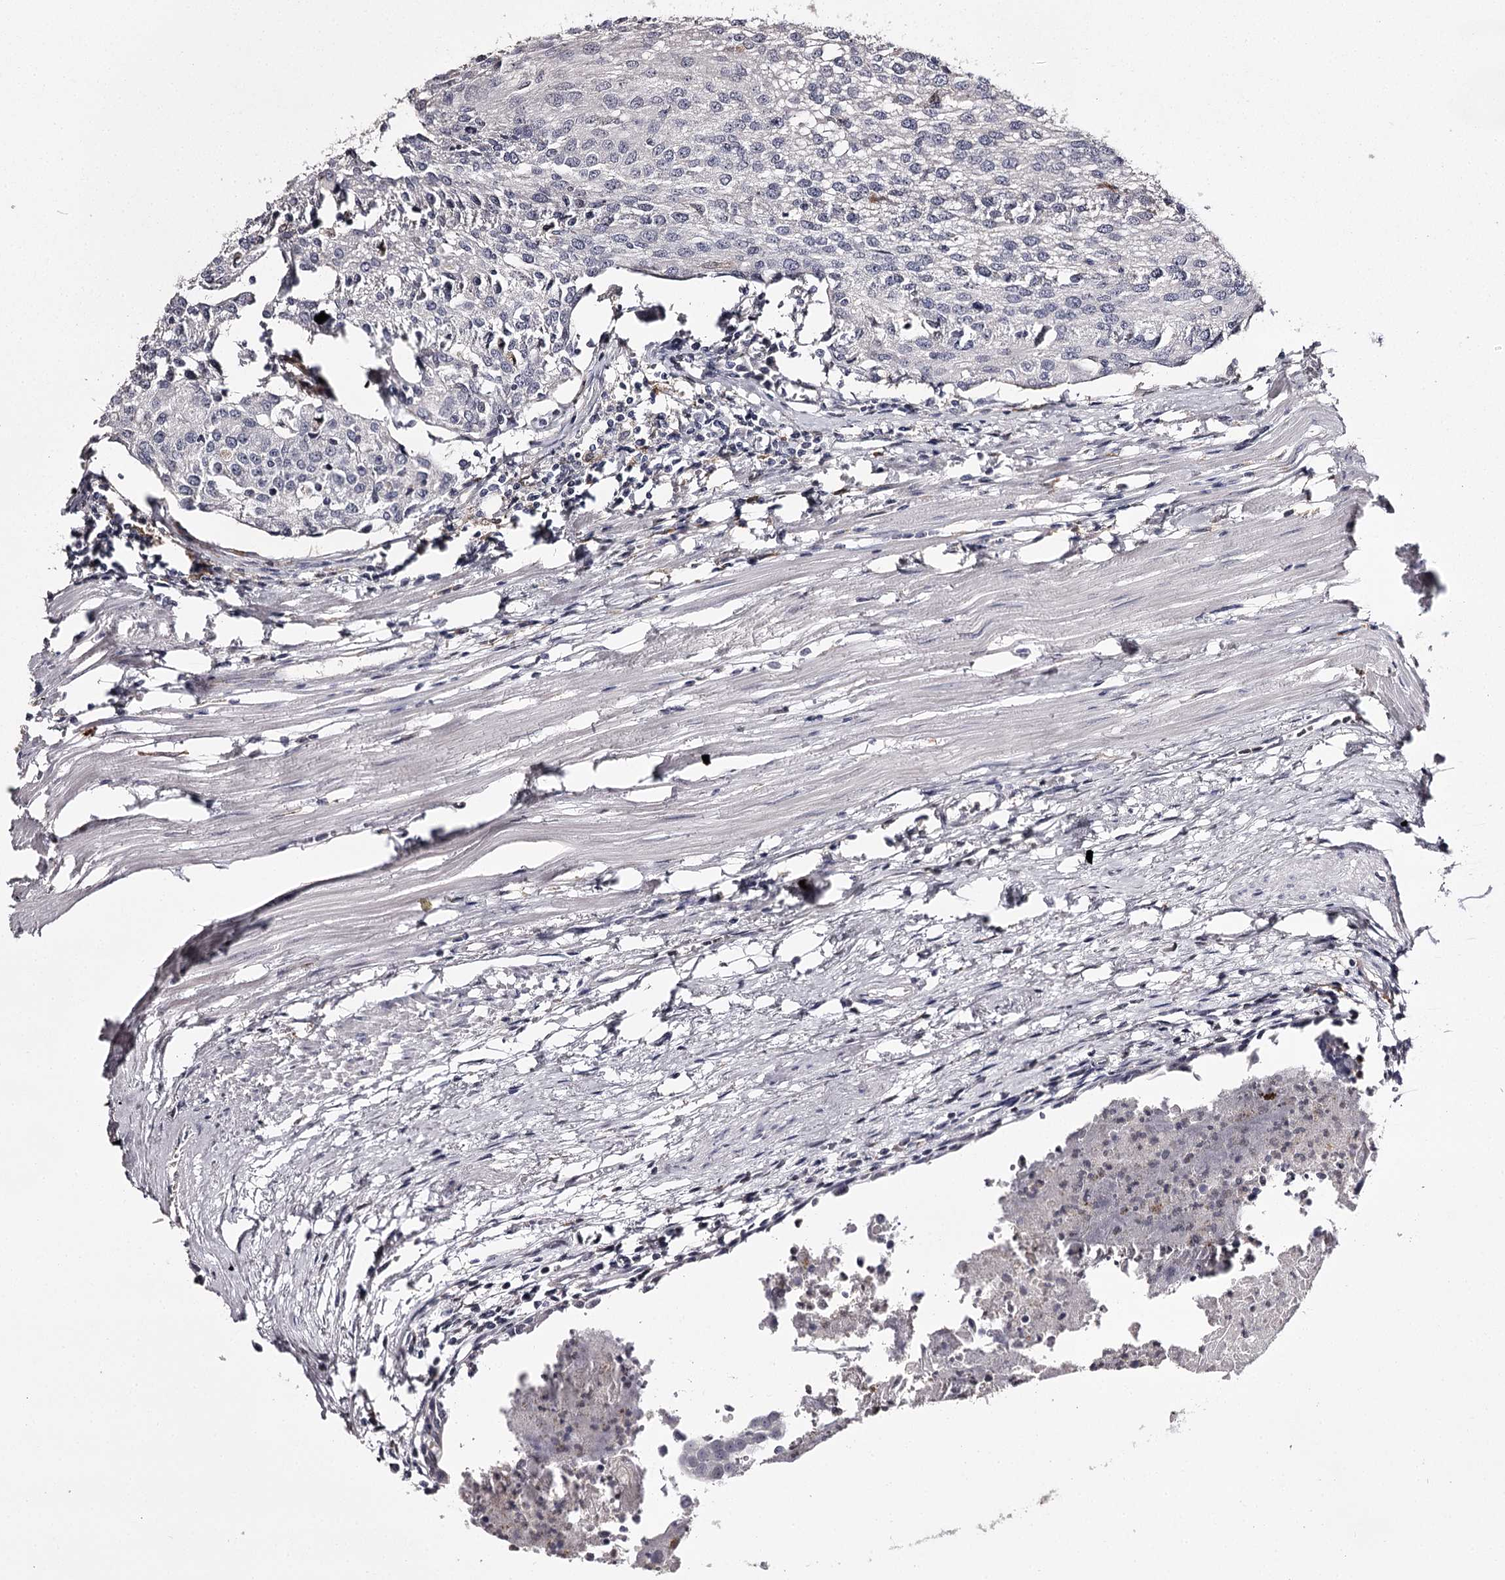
{"staining": {"intensity": "negative", "quantity": "none", "location": "none"}, "tissue": "urothelial cancer", "cell_type": "Tumor cells", "image_type": "cancer", "snomed": [{"axis": "morphology", "description": "Urothelial carcinoma, High grade"}, {"axis": "topography", "description": "Urinary bladder"}], "caption": "The photomicrograph displays no staining of tumor cells in urothelial cancer. (Brightfield microscopy of DAB (3,3'-diaminobenzidine) immunohistochemistry (IHC) at high magnification).", "gene": "SLC32A1", "patient": {"sex": "female", "age": 85}}